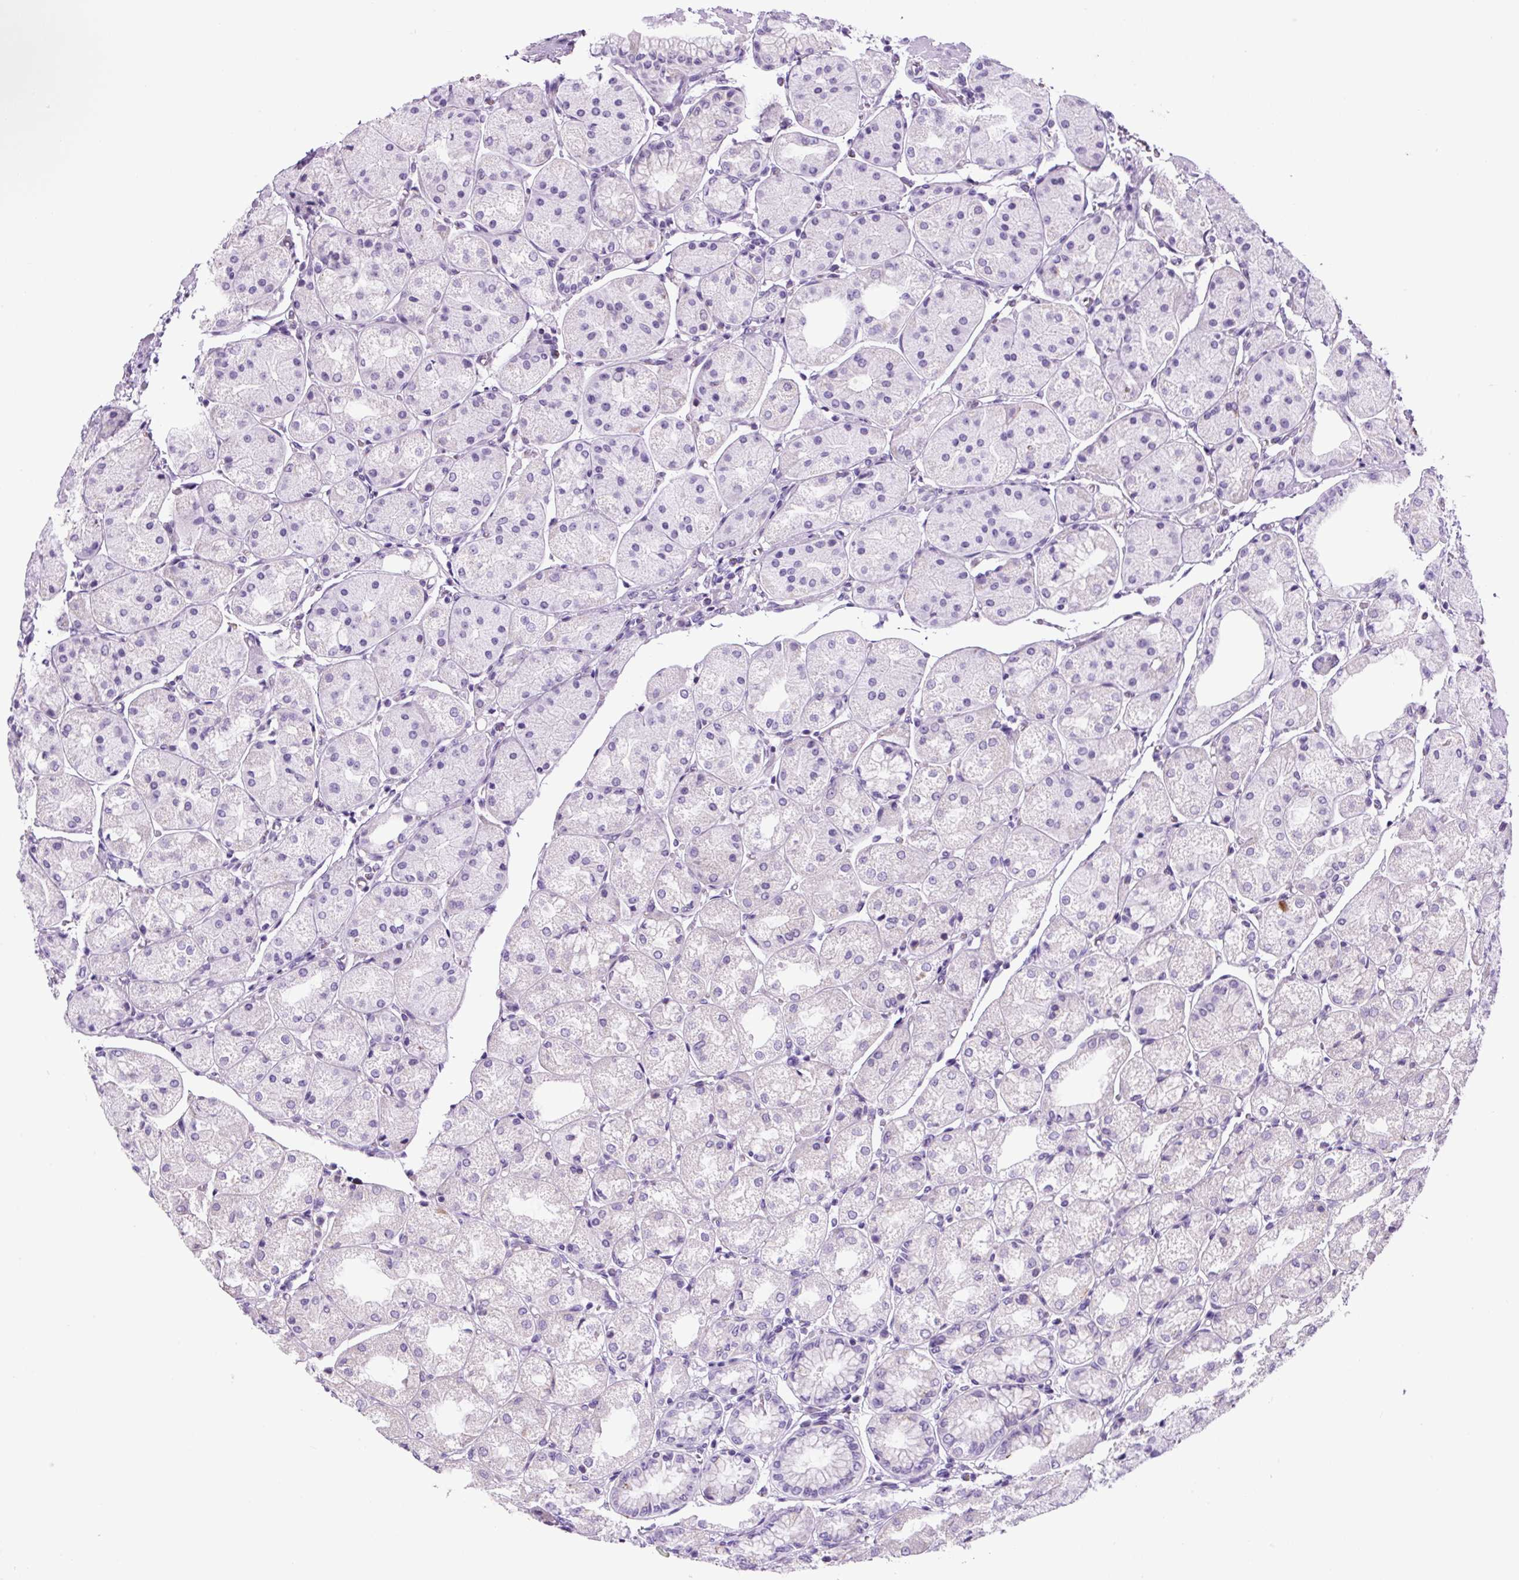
{"staining": {"intensity": "moderate", "quantity": "<25%", "location": "cytoplasmic/membranous"}, "tissue": "stomach", "cell_type": "Glandular cells", "image_type": "normal", "snomed": [{"axis": "morphology", "description": "Normal tissue, NOS"}, {"axis": "topography", "description": "Stomach, upper"}], "caption": "Protein expression analysis of benign stomach displays moderate cytoplasmic/membranous staining in about <25% of glandular cells.", "gene": "GORASP1", "patient": {"sex": "male", "age": 72}}